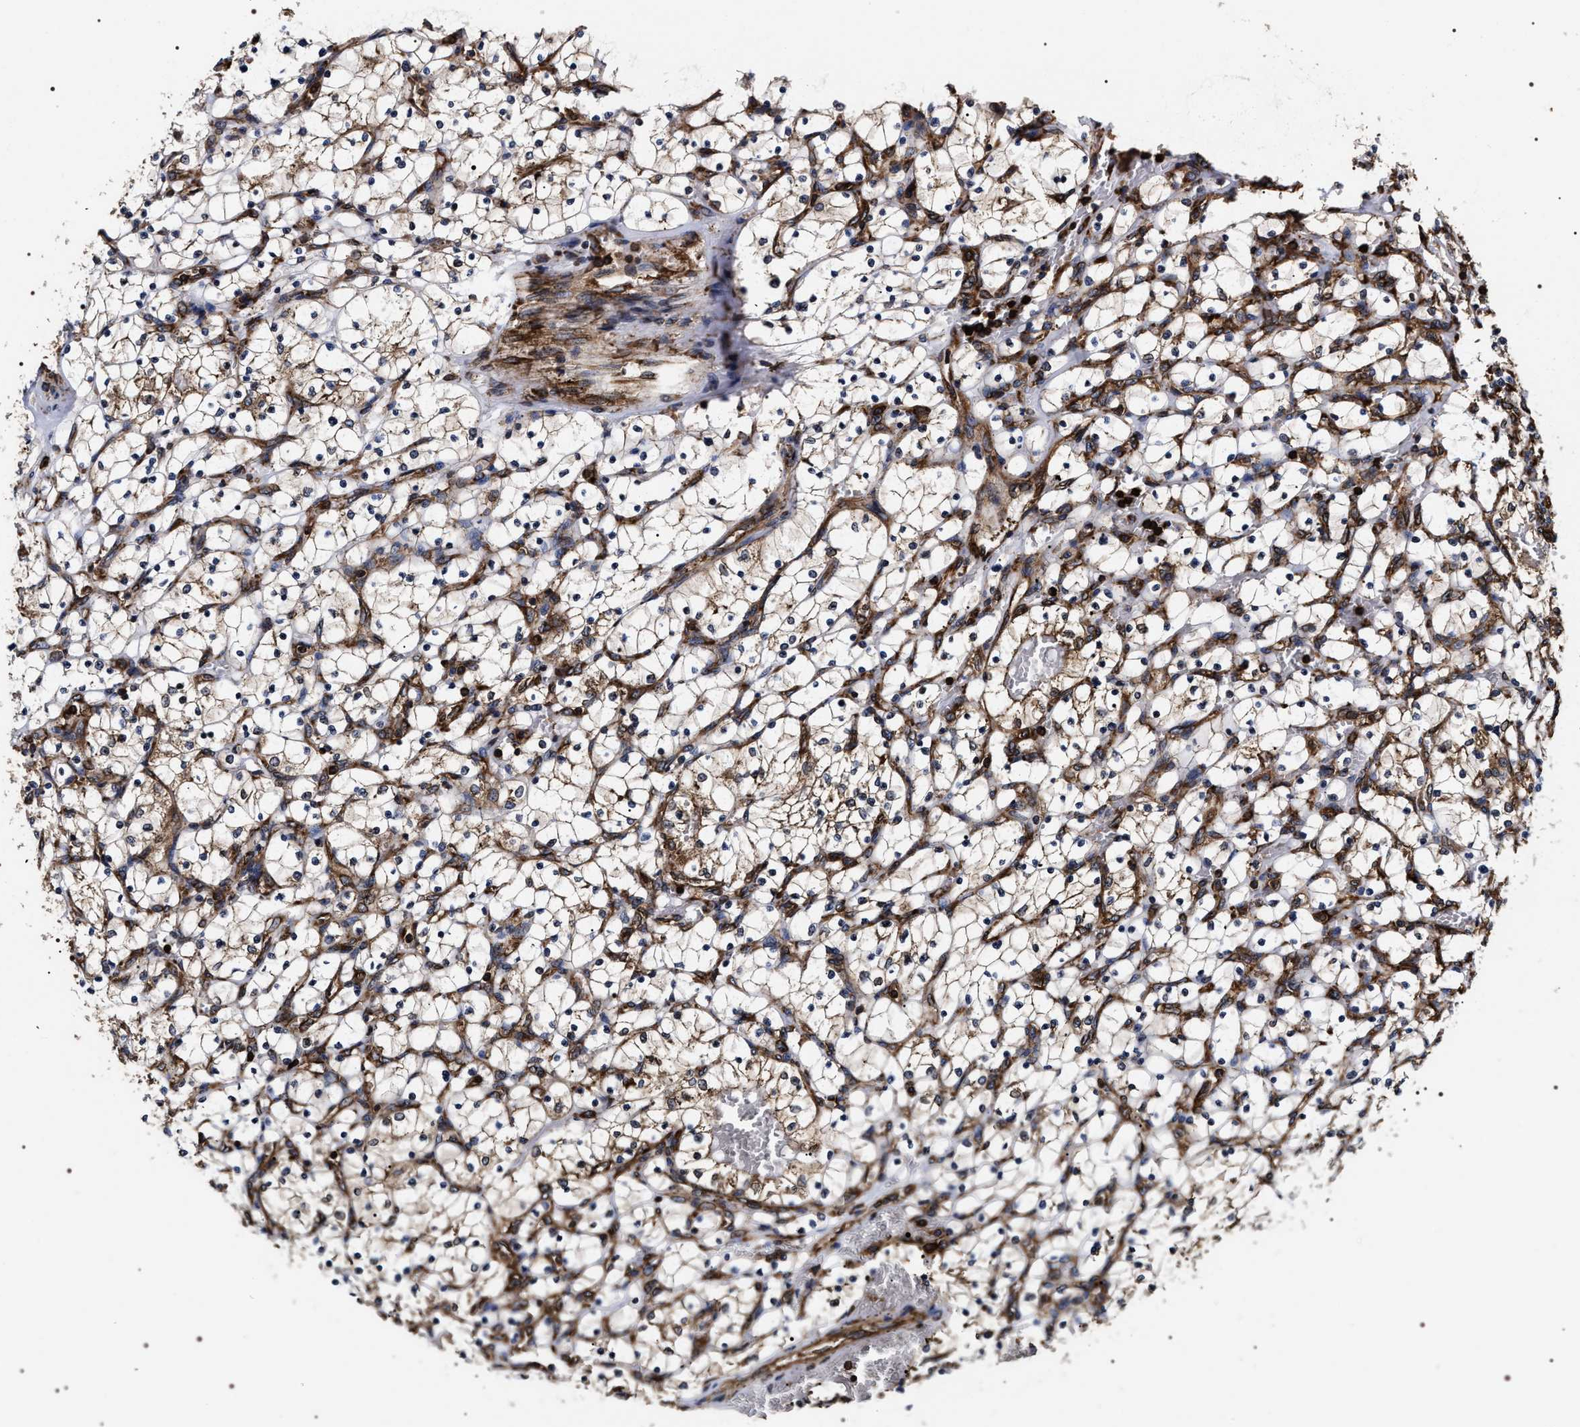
{"staining": {"intensity": "moderate", "quantity": "25%-75%", "location": "cytoplasmic/membranous"}, "tissue": "renal cancer", "cell_type": "Tumor cells", "image_type": "cancer", "snomed": [{"axis": "morphology", "description": "Adenocarcinoma, NOS"}, {"axis": "topography", "description": "Kidney"}], "caption": "IHC photomicrograph of neoplastic tissue: human renal cancer (adenocarcinoma) stained using immunohistochemistry (IHC) shows medium levels of moderate protein expression localized specifically in the cytoplasmic/membranous of tumor cells, appearing as a cytoplasmic/membranous brown color.", "gene": "SERBP1", "patient": {"sex": "female", "age": 69}}